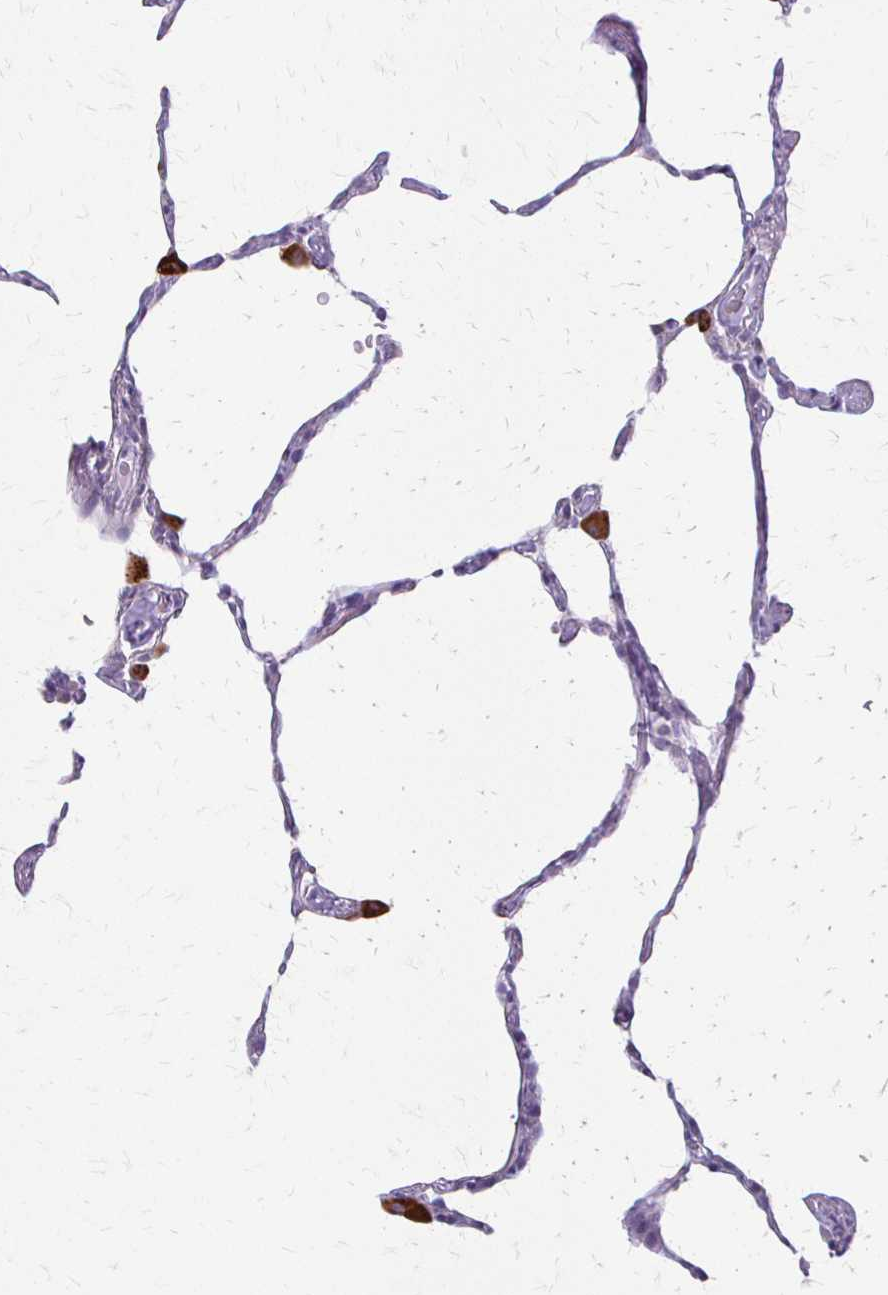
{"staining": {"intensity": "negative", "quantity": "none", "location": "none"}, "tissue": "lung", "cell_type": "Alveolar cells", "image_type": "normal", "snomed": [{"axis": "morphology", "description": "Normal tissue, NOS"}, {"axis": "topography", "description": "Lung"}], "caption": "A photomicrograph of lung stained for a protein reveals no brown staining in alveolar cells. (IHC, brightfield microscopy, high magnification).", "gene": "ACP5", "patient": {"sex": "female", "age": 57}}